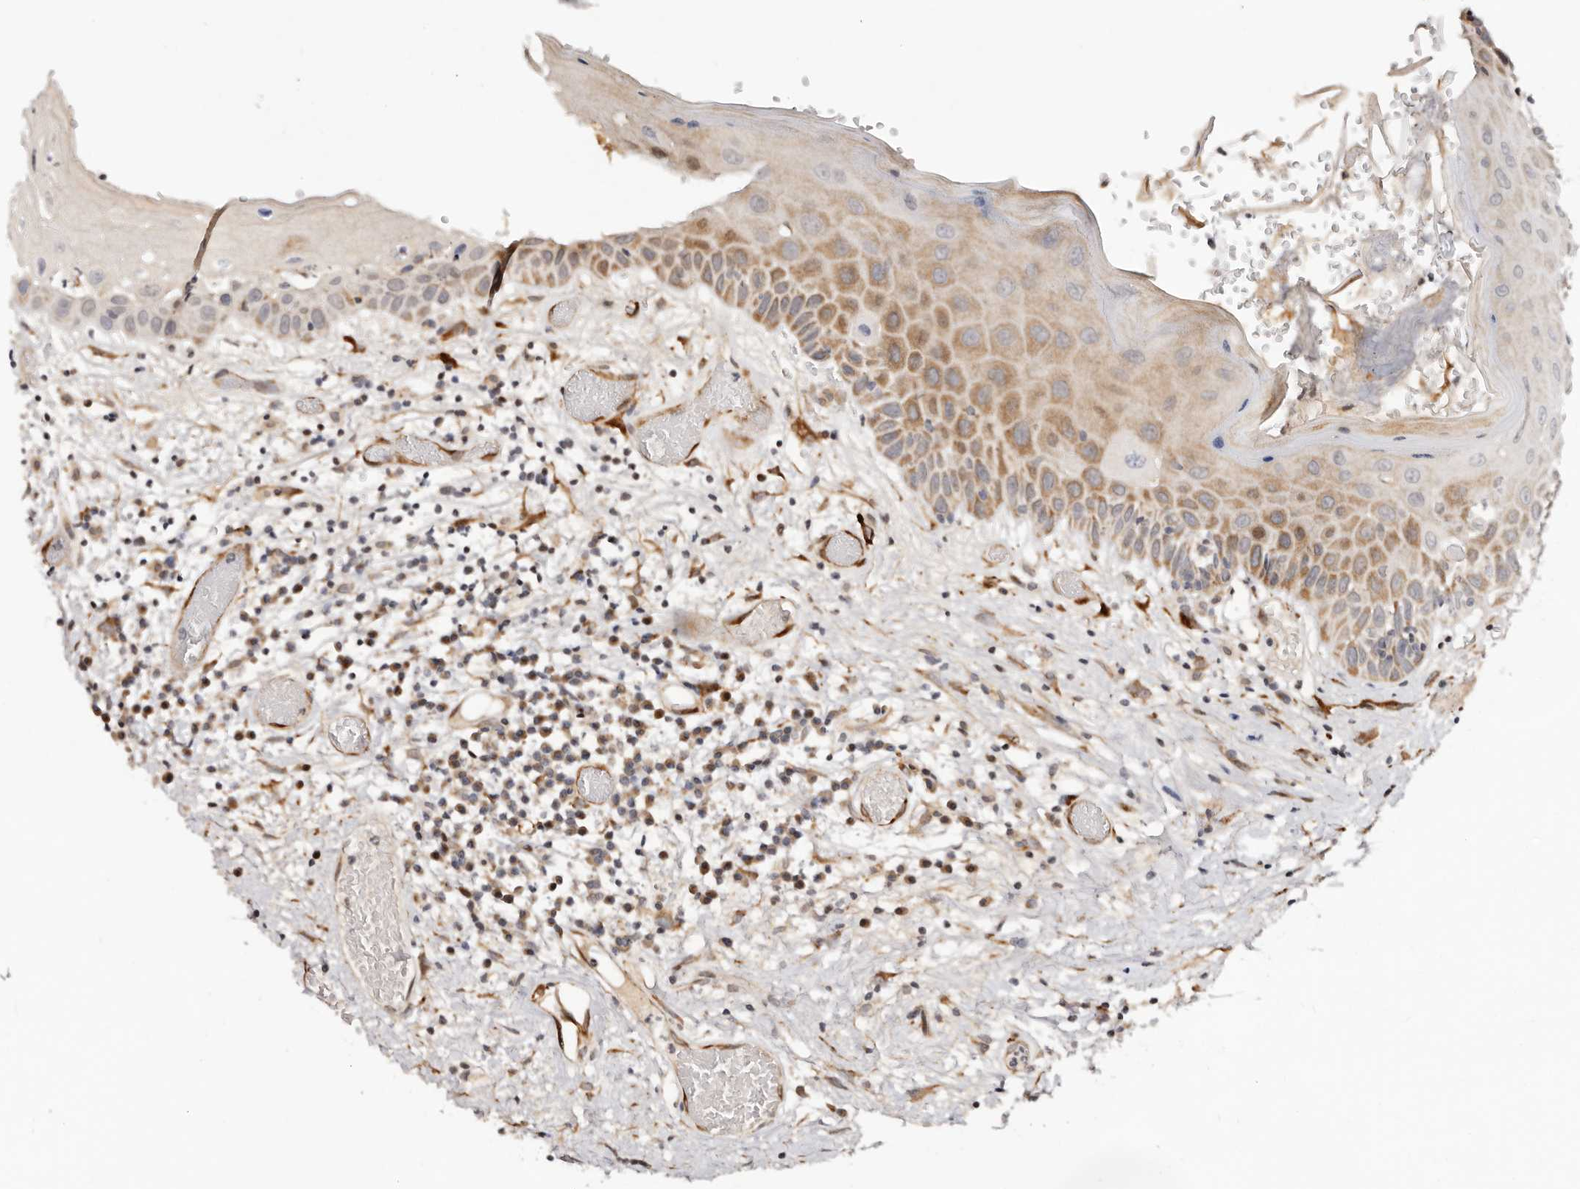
{"staining": {"intensity": "moderate", "quantity": "25%-75%", "location": "cytoplasmic/membranous"}, "tissue": "oral mucosa", "cell_type": "Squamous epithelial cells", "image_type": "normal", "snomed": [{"axis": "morphology", "description": "Normal tissue, NOS"}, {"axis": "topography", "description": "Oral tissue"}], "caption": "IHC histopathology image of benign oral mucosa stained for a protein (brown), which exhibits medium levels of moderate cytoplasmic/membranous expression in about 25%-75% of squamous epithelial cells.", "gene": "BCL2L15", "patient": {"sex": "female", "age": 76}}